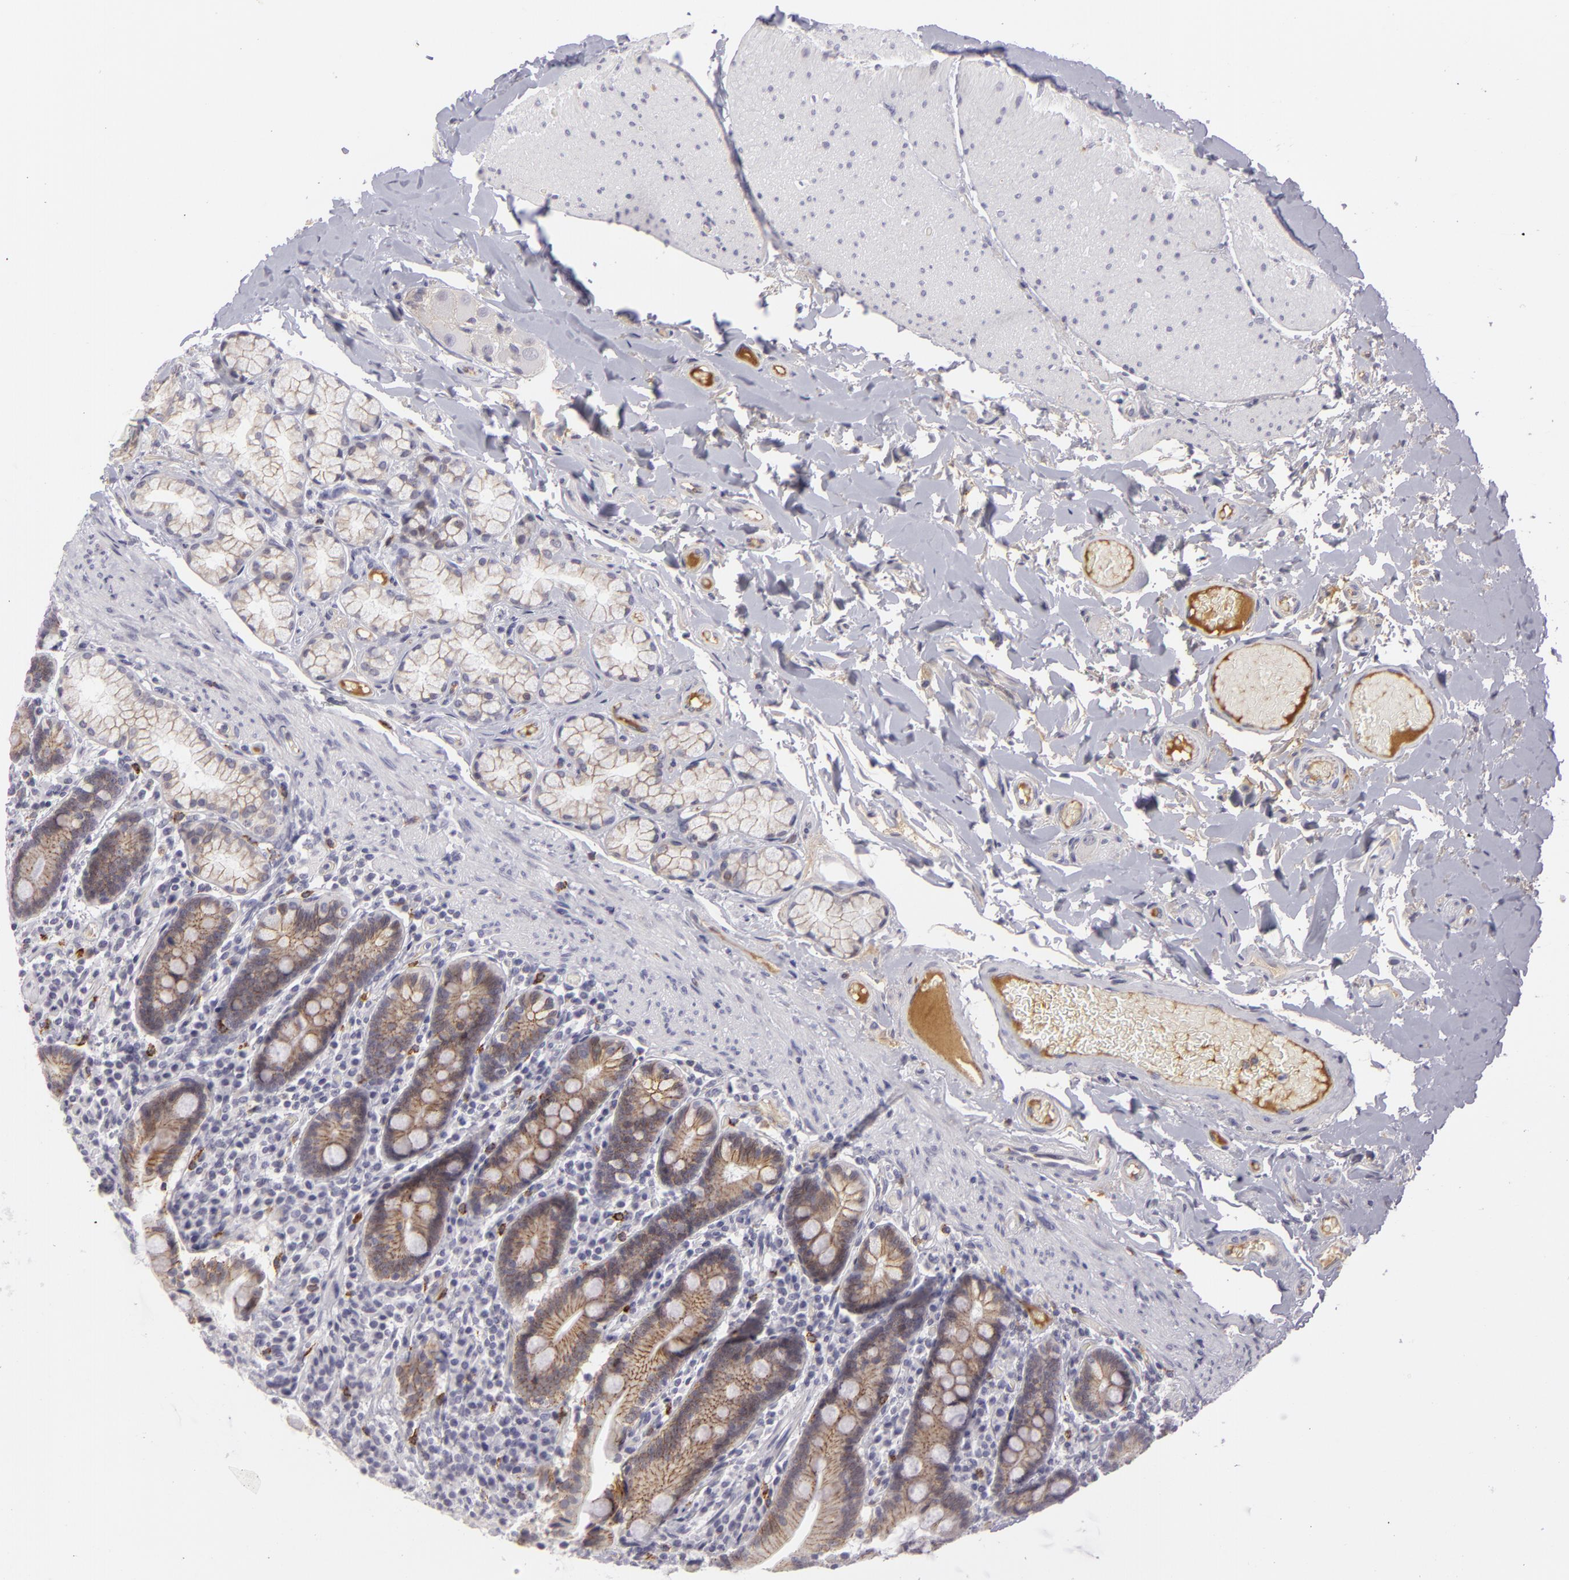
{"staining": {"intensity": "moderate", "quantity": ">75%", "location": "cytoplasmic/membranous"}, "tissue": "duodenum", "cell_type": "Glandular cells", "image_type": "normal", "snomed": [{"axis": "morphology", "description": "Normal tissue, NOS"}, {"axis": "topography", "description": "Duodenum"}], "caption": "This photomicrograph reveals immunohistochemistry staining of unremarkable human duodenum, with medium moderate cytoplasmic/membranous positivity in about >75% of glandular cells.", "gene": "CTNNB1", "patient": {"sex": "male", "age": 73}}